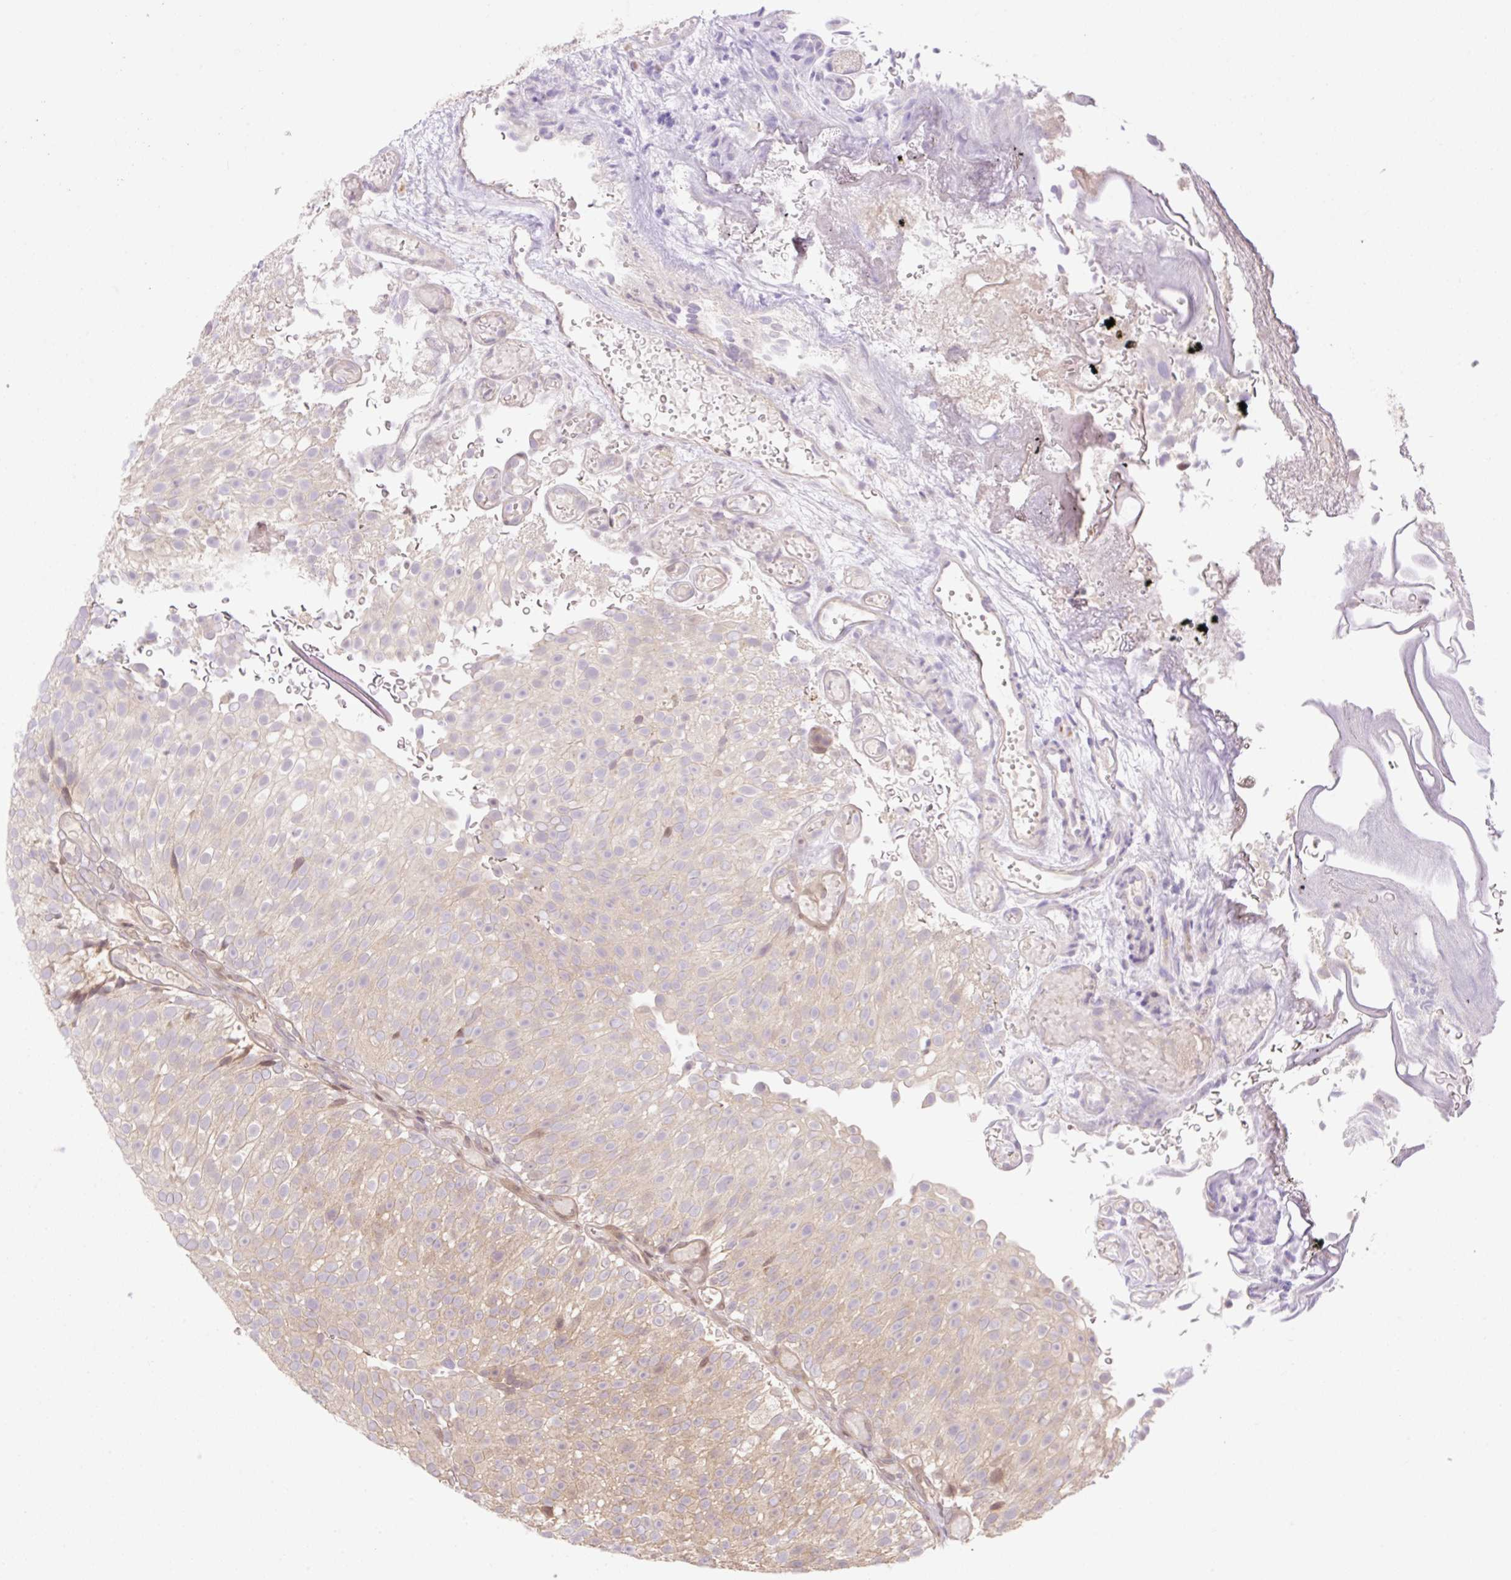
{"staining": {"intensity": "weak", "quantity": "25%-75%", "location": "cytoplasmic/membranous"}, "tissue": "urothelial cancer", "cell_type": "Tumor cells", "image_type": "cancer", "snomed": [{"axis": "morphology", "description": "Urothelial carcinoma, Low grade"}, {"axis": "topography", "description": "Urinary bladder"}], "caption": "Weak cytoplasmic/membranous protein staining is seen in approximately 25%-75% of tumor cells in urothelial carcinoma (low-grade).", "gene": "VPS25", "patient": {"sex": "male", "age": 78}}